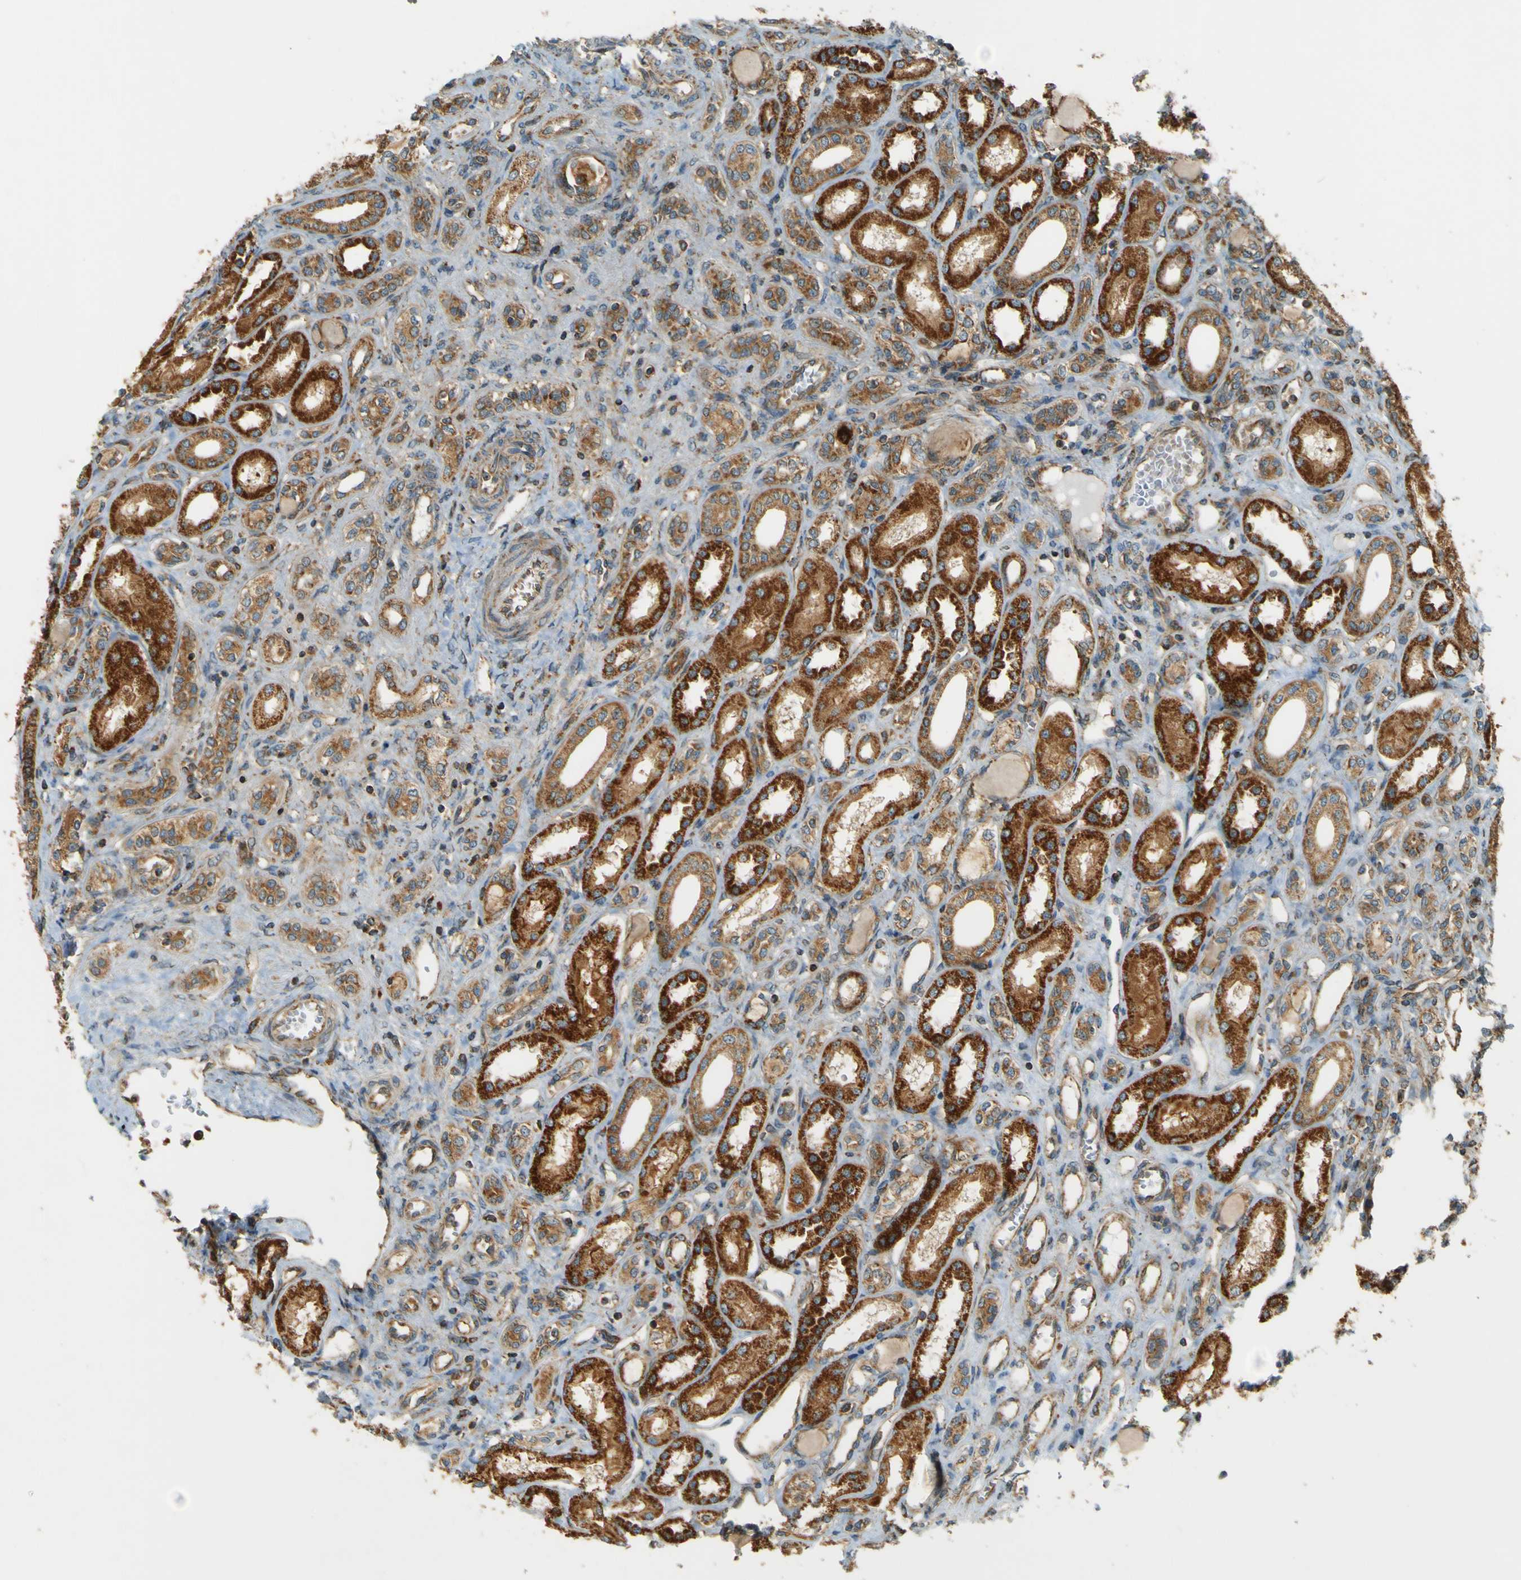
{"staining": {"intensity": "moderate", "quantity": ">75%", "location": "cytoplasmic/membranous"}, "tissue": "kidney", "cell_type": "Cells in glomeruli", "image_type": "normal", "snomed": [{"axis": "morphology", "description": "Normal tissue, NOS"}, {"axis": "topography", "description": "Kidney"}], "caption": "About >75% of cells in glomeruli in normal human kidney show moderate cytoplasmic/membranous protein positivity as visualized by brown immunohistochemical staining.", "gene": "DNAJC5", "patient": {"sex": "male", "age": 7}}